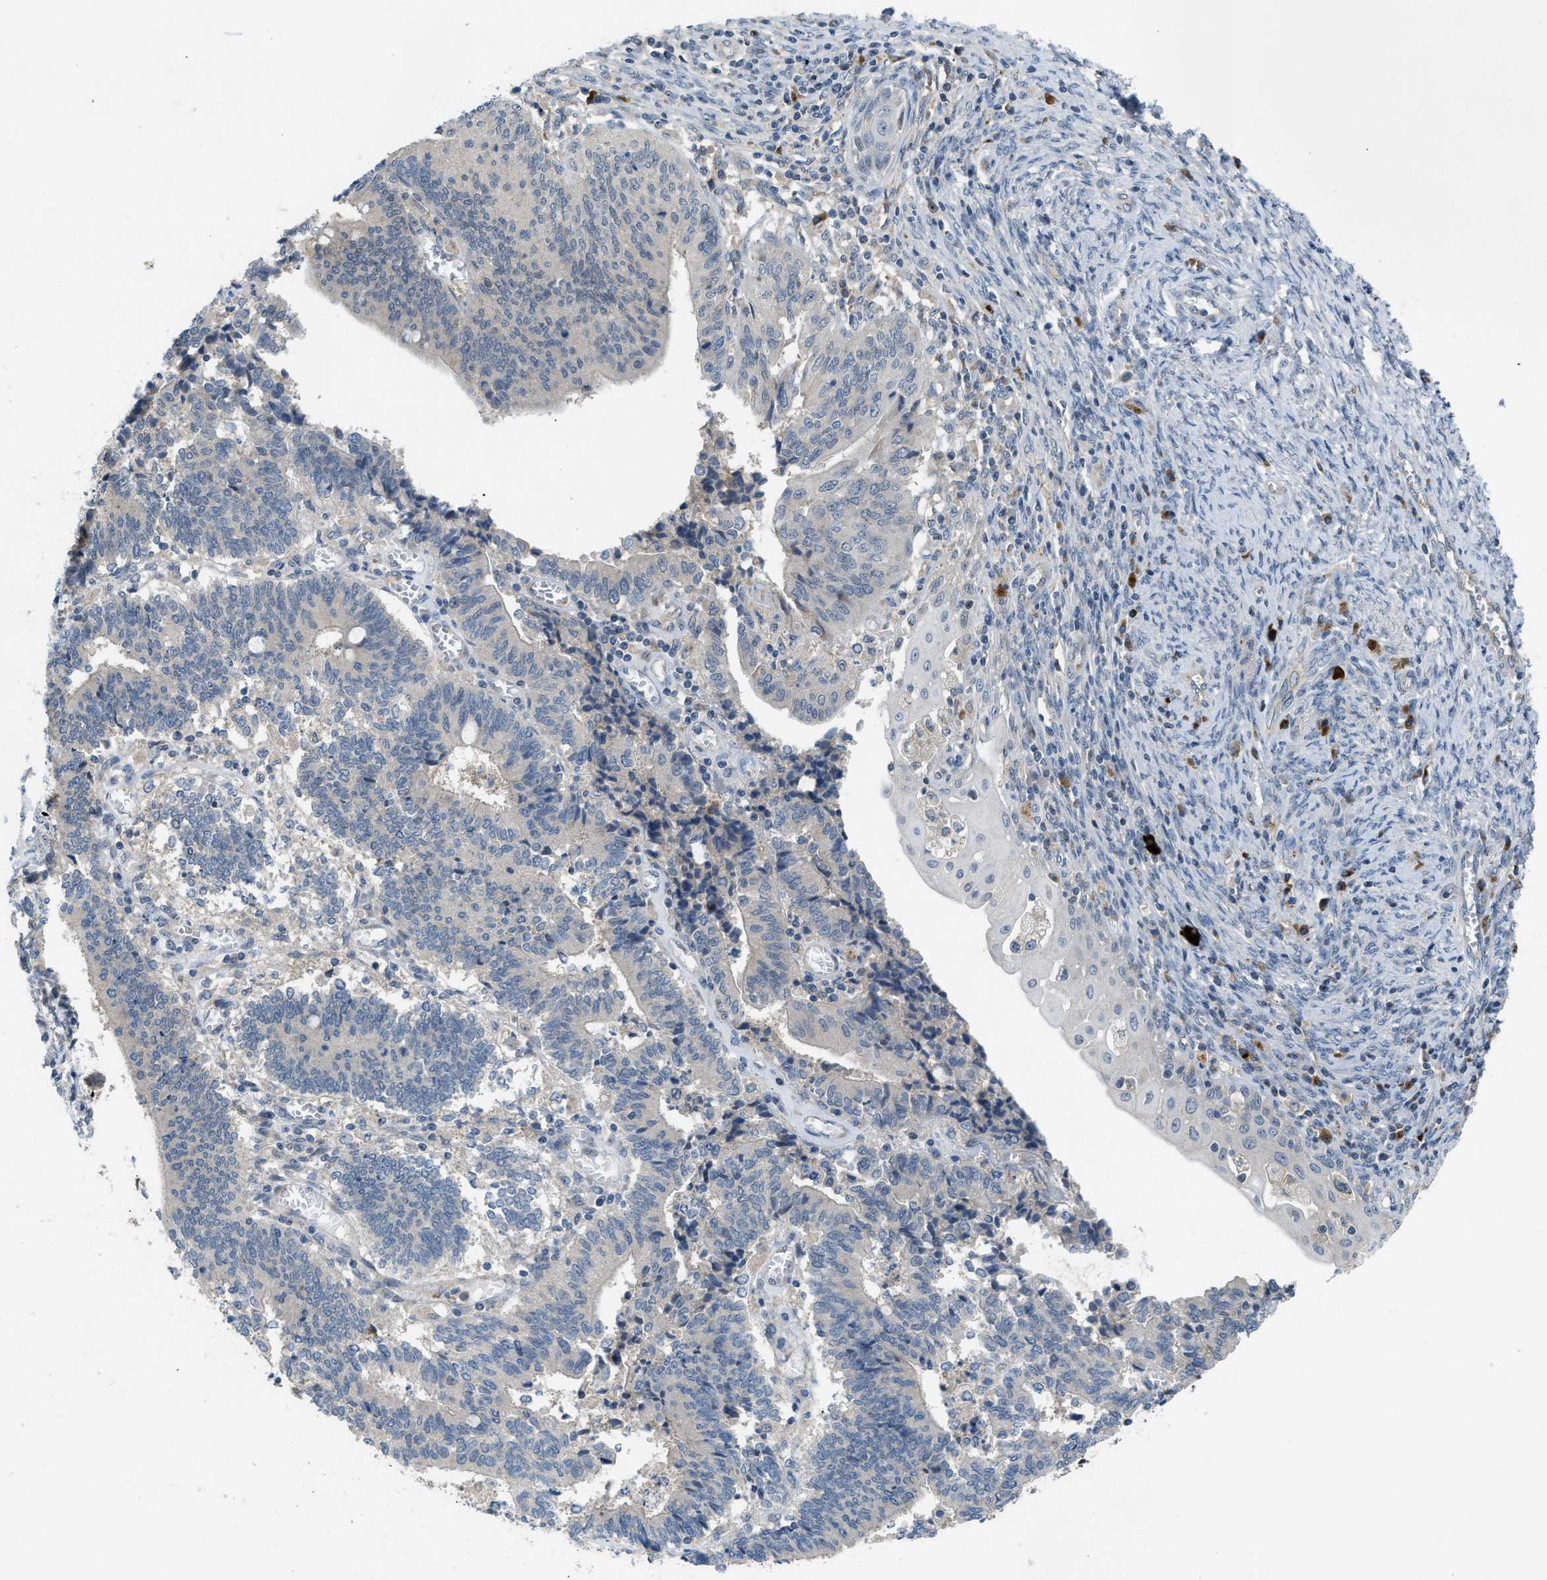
{"staining": {"intensity": "negative", "quantity": "none", "location": "none"}, "tissue": "cervical cancer", "cell_type": "Tumor cells", "image_type": "cancer", "snomed": [{"axis": "morphology", "description": "Adenocarcinoma, NOS"}, {"axis": "topography", "description": "Cervix"}], "caption": "Micrograph shows no significant protein staining in tumor cells of adenocarcinoma (cervical).", "gene": "ZNF251", "patient": {"sex": "female", "age": 44}}